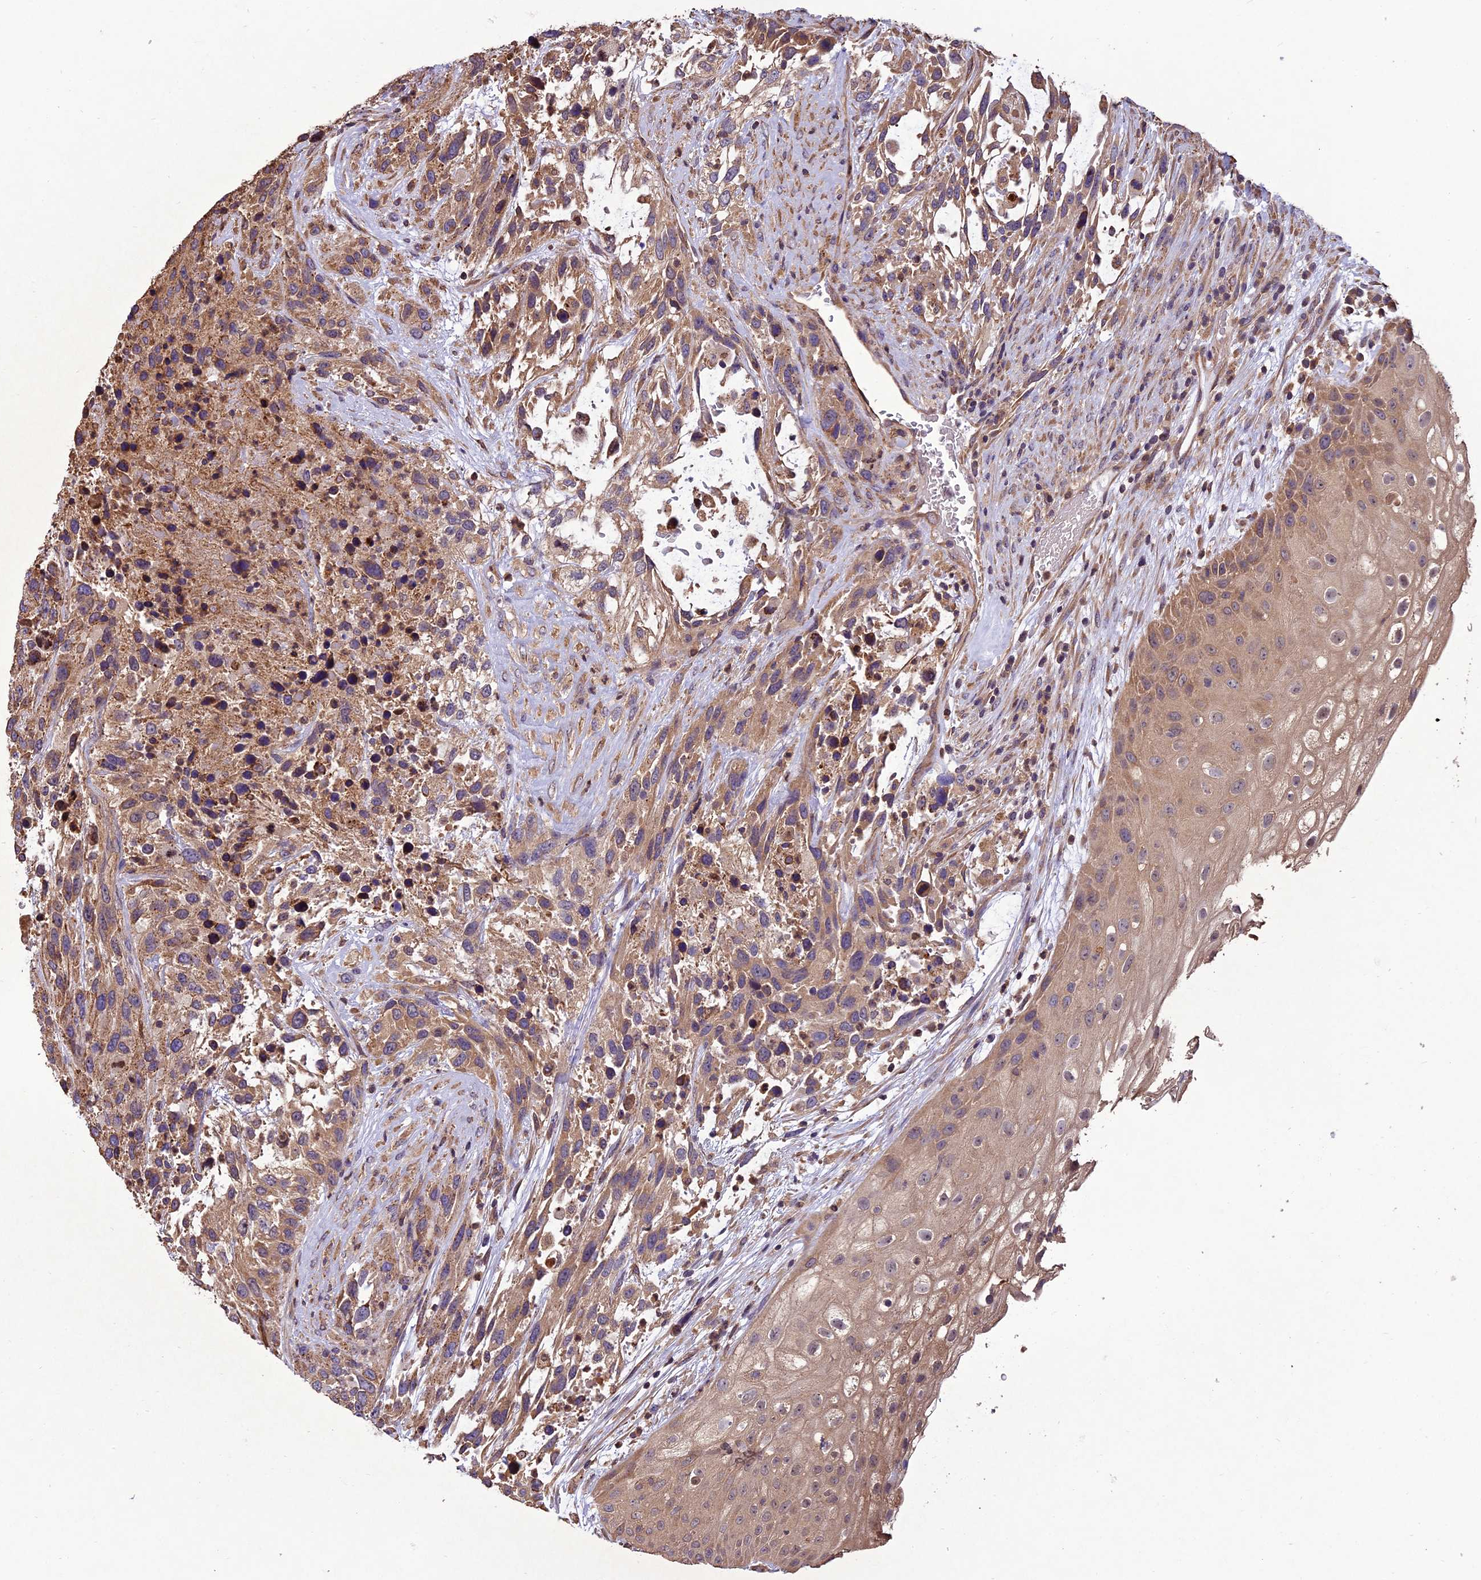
{"staining": {"intensity": "moderate", "quantity": ">75%", "location": "cytoplasmic/membranous"}, "tissue": "urothelial cancer", "cell_type": "Tumor cells", "image_type": "cancer", "snomed": [{"axis": "morphology", "description": "Urothelial carcinoma, High grade"}, {"axis": "topography", "description": "Urinary bladder"}], "caption": "Urothelial cancer tissue shows moderate cytoplasmic/membranous positivity in about >75% of tumor cells, visualized by immunohistochemistry.", "gene": "CHMP2A", "patient": {"sex": "female", "age": 70}}